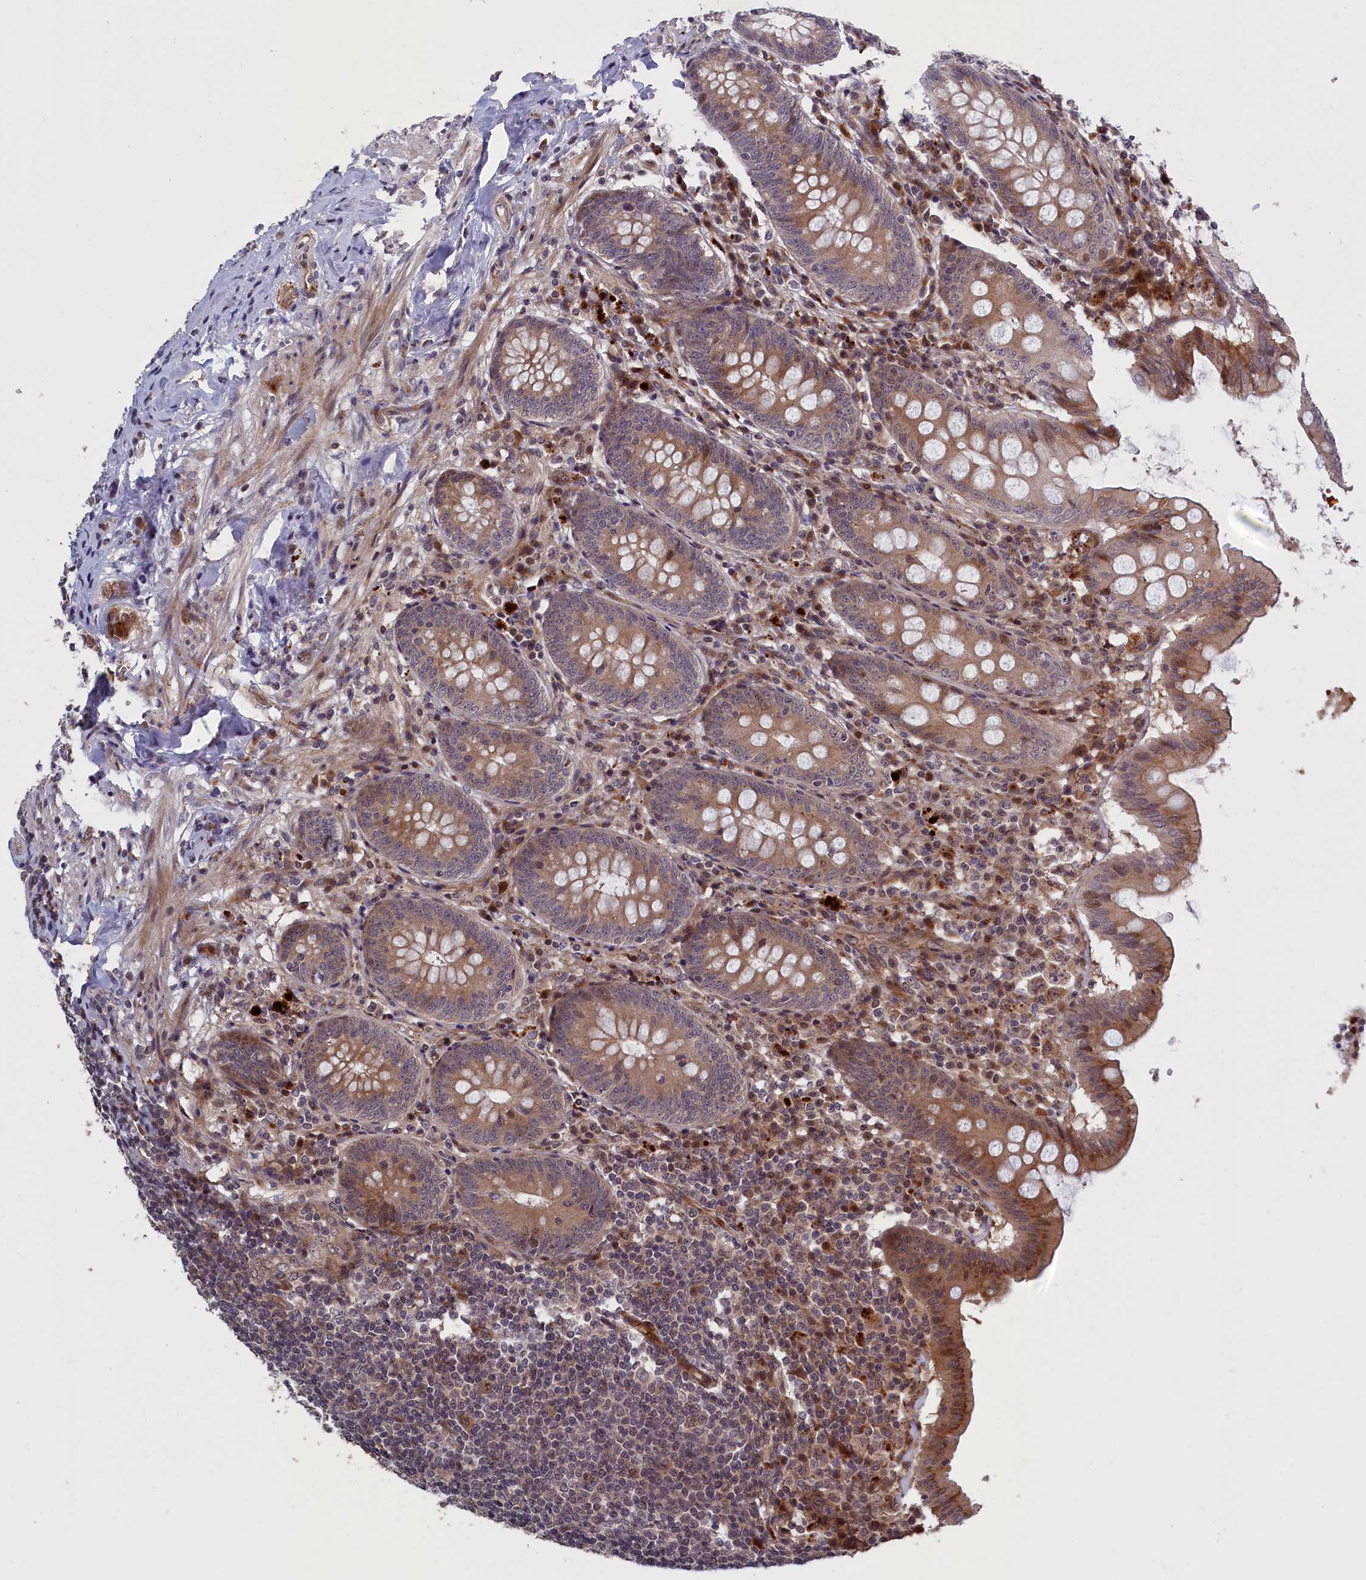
{"staining": {"intensity": "moderate", "quantity": ">75%", "location": "cytoplasmic/membranous,nuclear"}, "tissue": "appendix", "cell_type": "Glandular cells", "image_type": "normal", "snomed": [{"axis": "morphology", "description": "Normal tissue, NOS"}, {"axis": "topography", "description": "Appendix"}], "caption": "Appendix stained for a protein (brown) shows moderate cytoplasmic/membranous,nuclear positive staining in approximately >75% of glandular cells.", "gene": "LSG1", "patient": {"sex": "female", "age": 54}}